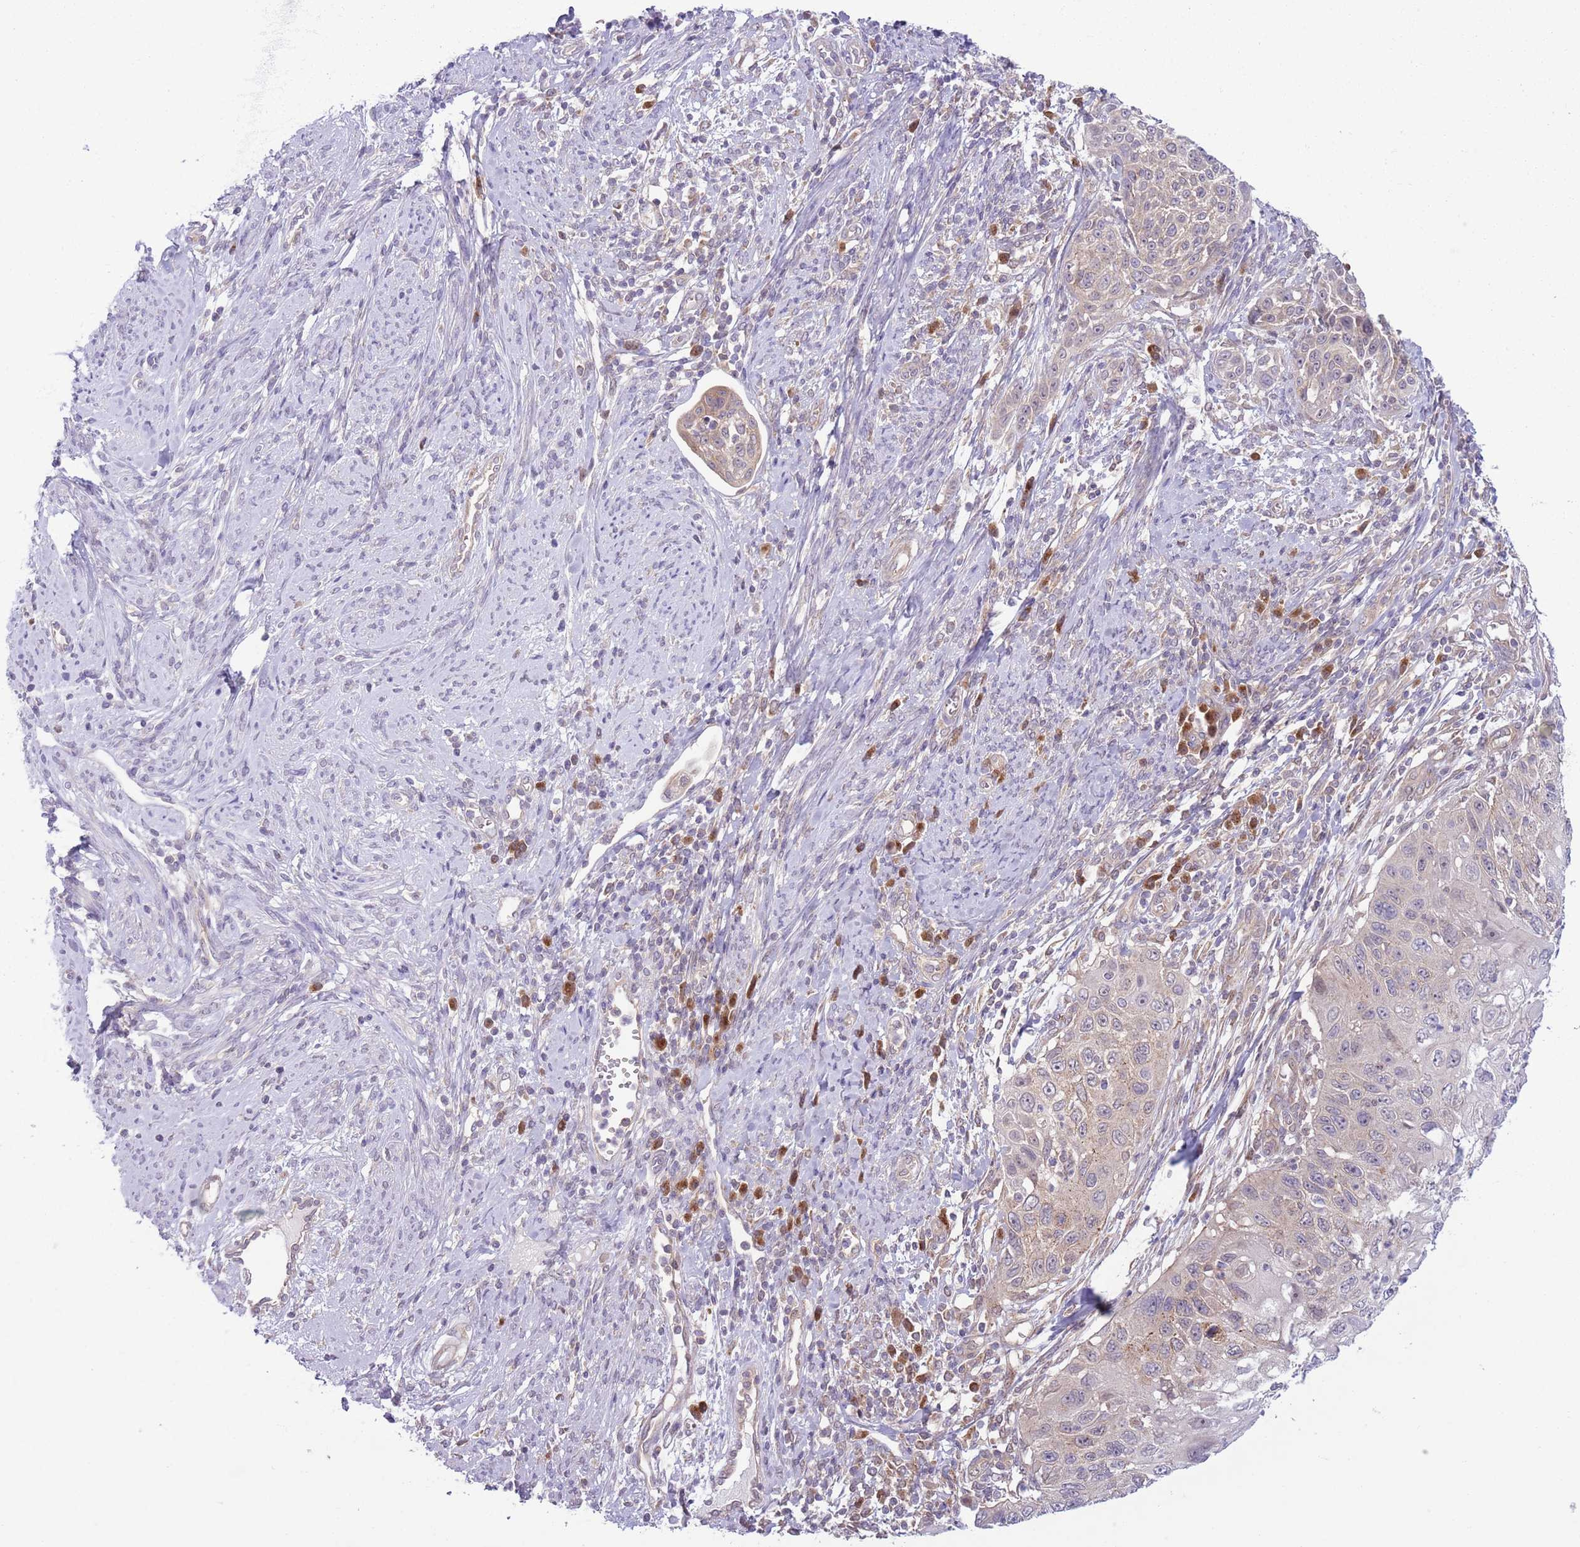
{"staining": {"intensity": "weak", "quantity": "25%-75%", "location": "cytoplasmic/membranous"}, "tissue": "cervical cancer", "cell_type": "Tumor cells", "image_type": "cancer", "snomed": [{"axis": "morphology", "description": "Squamous cell carcinoma, NOS"}, {"axis": "topography", "description": "Cervix"}], "caption": "DAB immunohistochemical staining of human cervical cancer reveals weak cytoplasmic/membranous protein positivity in about 25%-75% of tumor cells.", "gene": "COPE", "patient": {"sex": "female", "age": 70}}